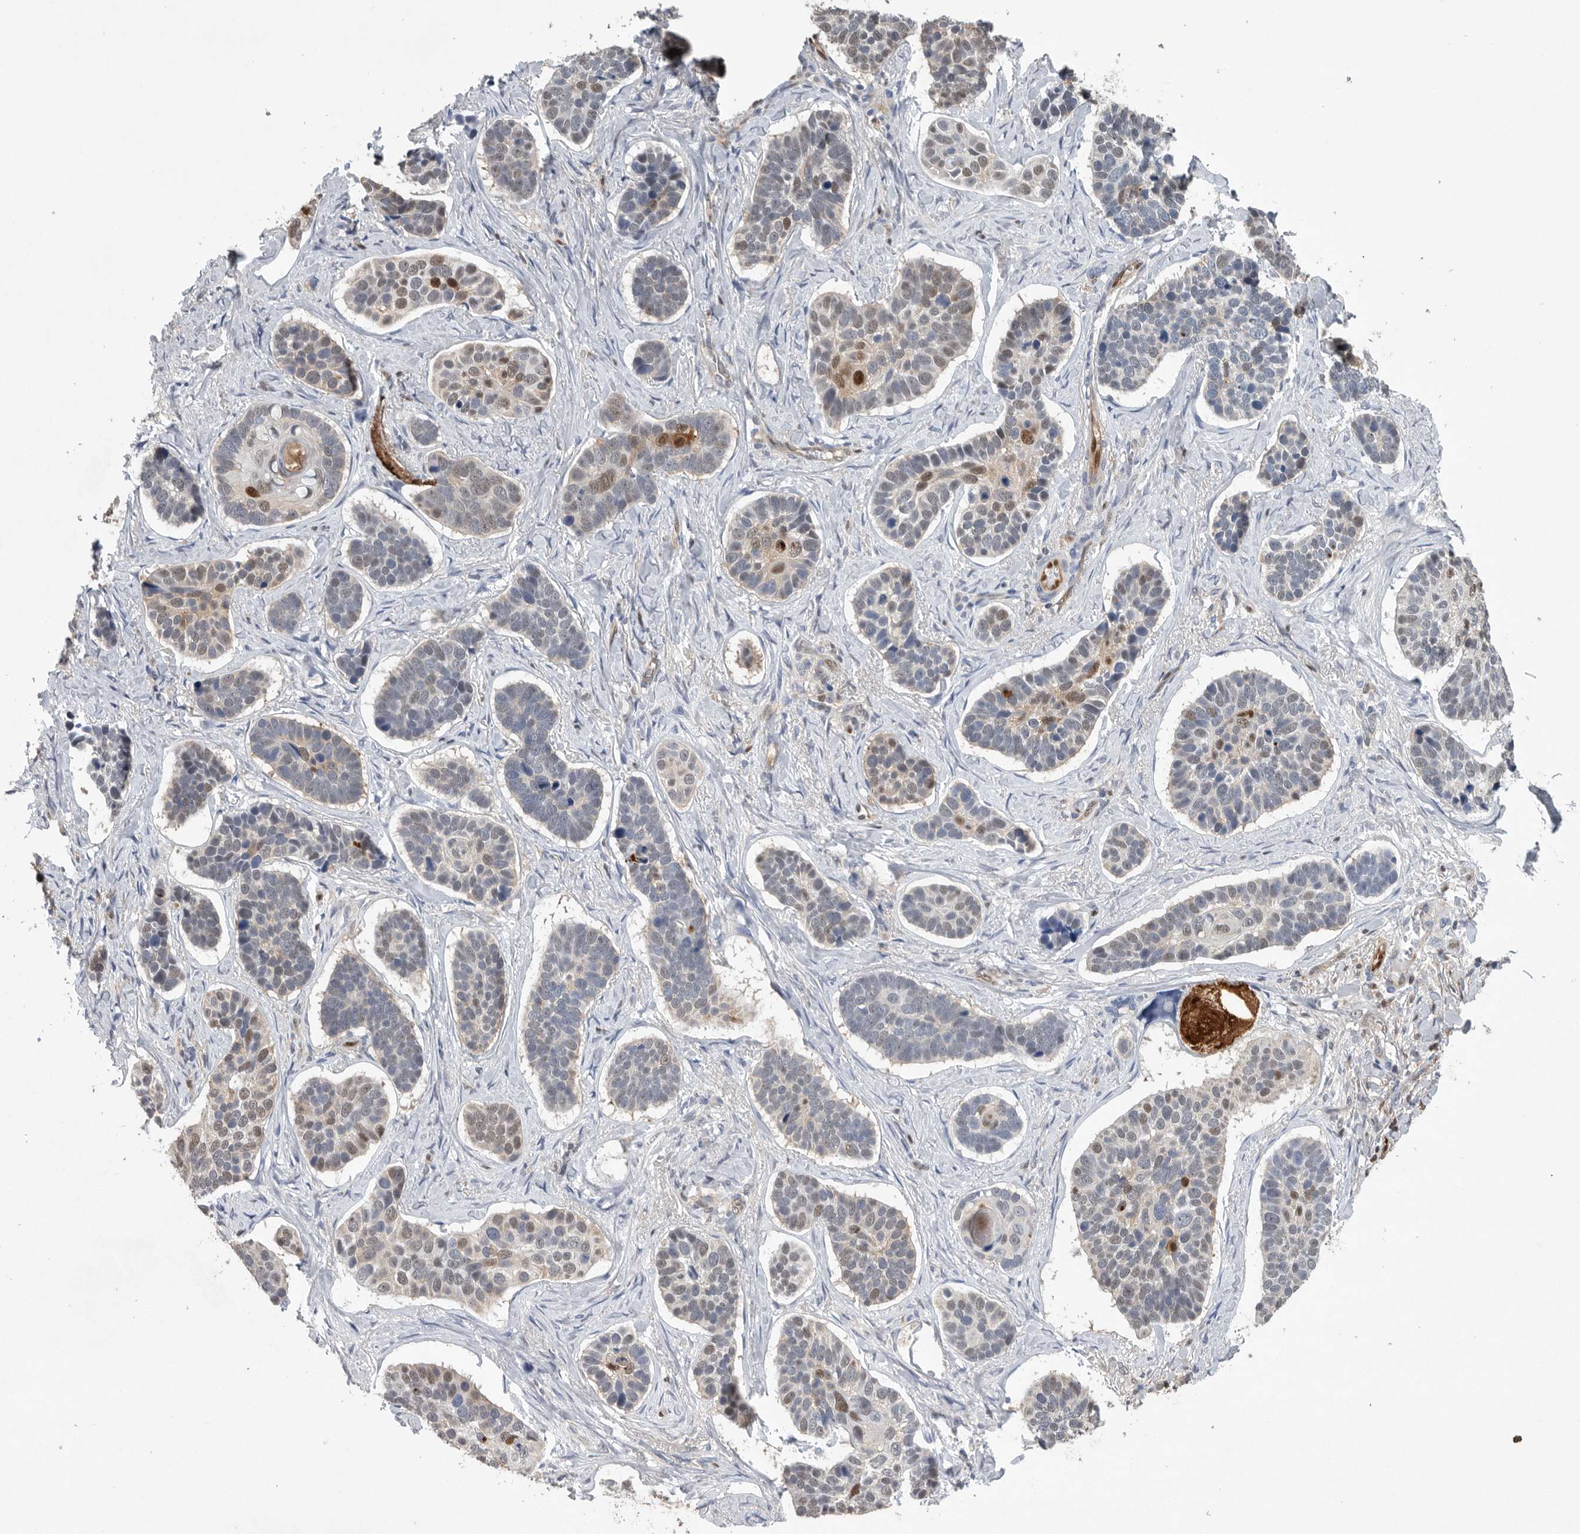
{"staining": {"intensity": "moderate", "quantity": "<25%", "location": "nuclear"}, "tissue": "skin cancer", "cell_type": "Tumor cells", "image_type": "cancer", "snomed": [{"axis": "morphology", "description": "Basal cell carcinoma"}, {"axis": "topography", "description": "Skin"}], "caption": "Immunohistochemistry histopathology image of skin basal cell carcinoma stained for a protein (brown), which shows low levels of moderate nuclear staining in approximately <25% of tumor cells.", "gene": "PDCD4", "patient": {"sex": "male", "age": 62}}